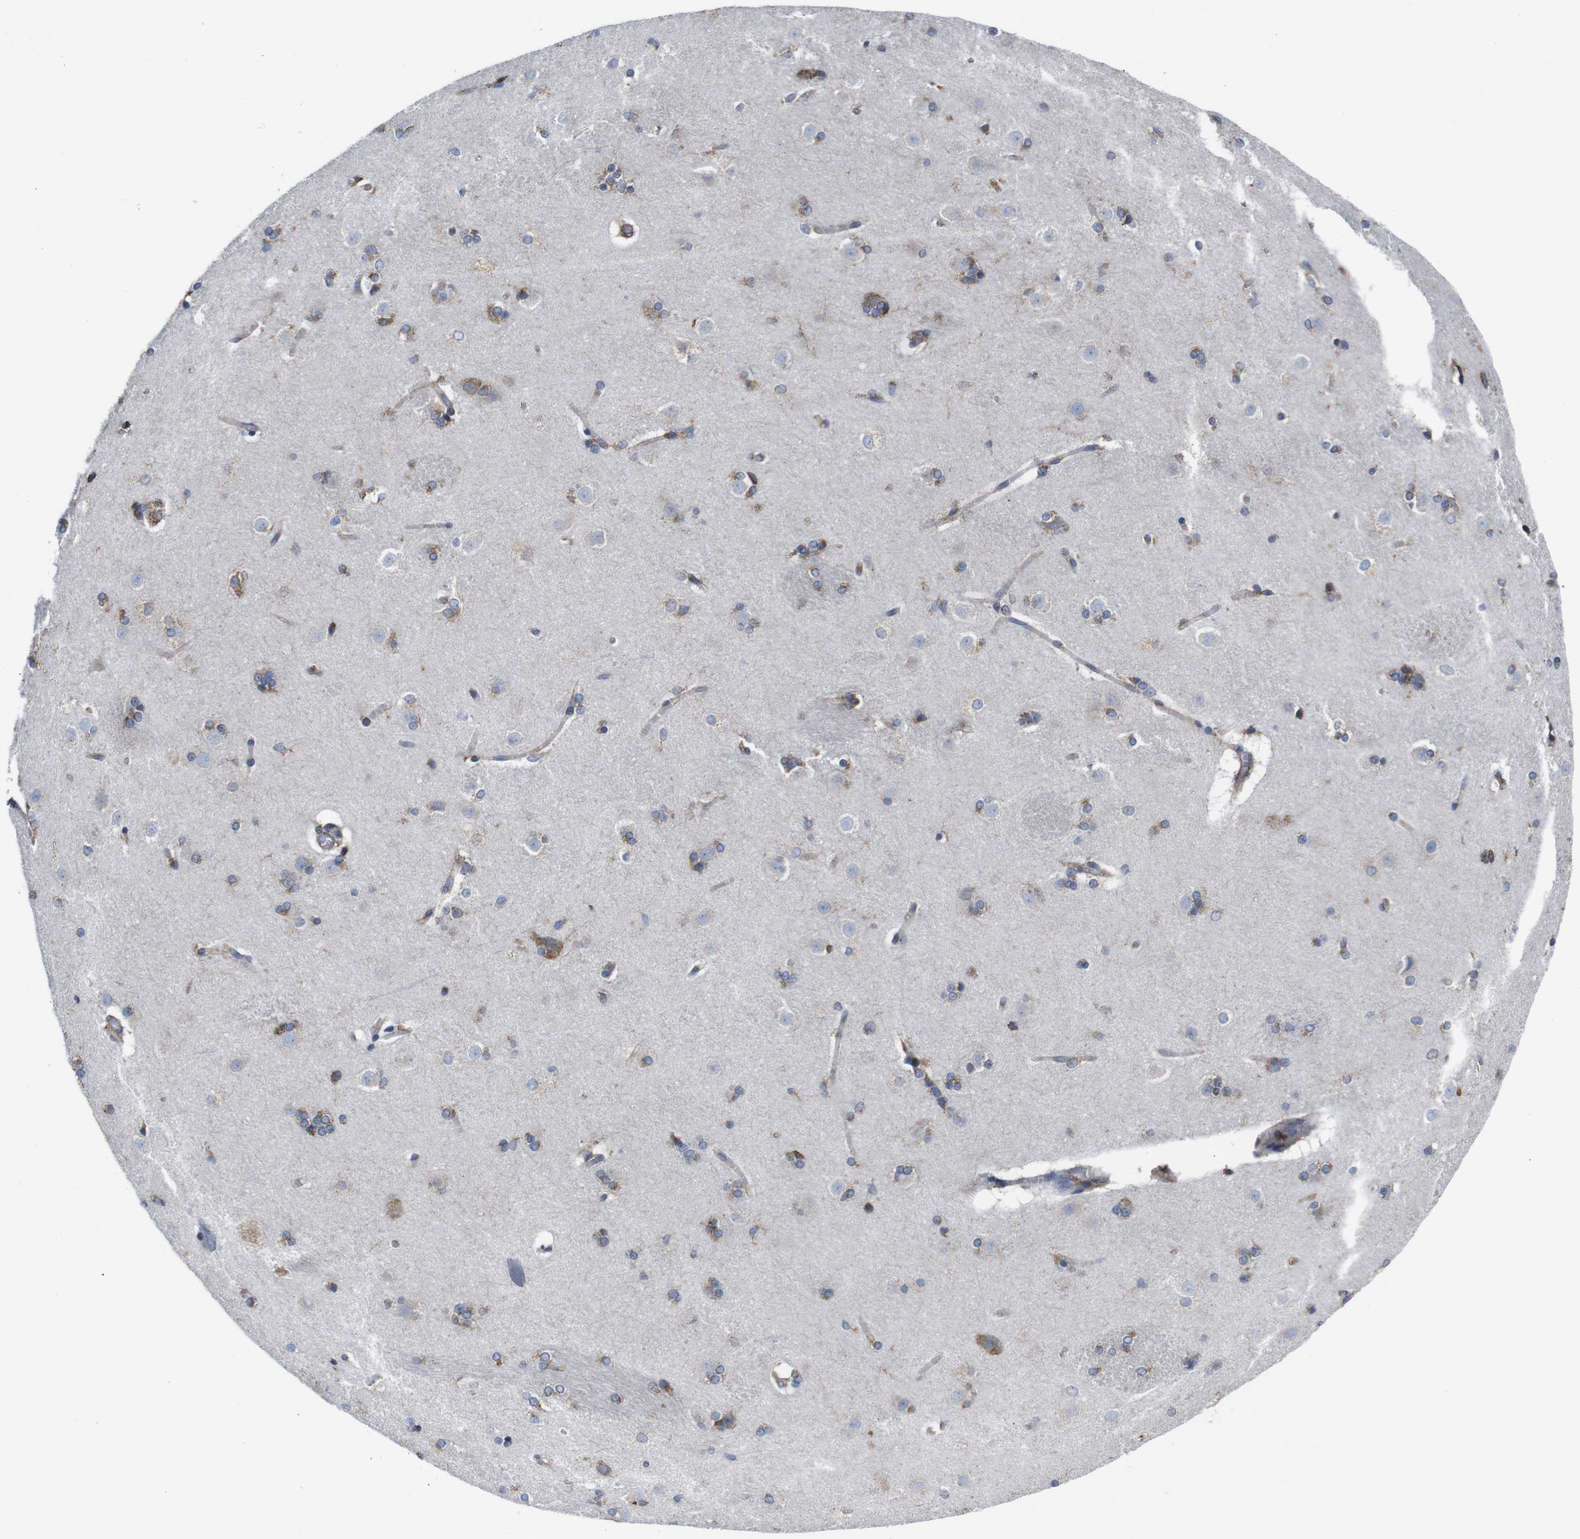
{"staining": {"intensity": "moderate", "quantity": ">75%", "location": "cytoplasmic/membranous"}, "tissue": "caudate", "cell_type": "Glial cells", "image_type": "normal", "snomed": [{"axis": "morphology", "description": "Normal tissue, NOS"}, {"axis": "topography", "description": "Lateral ventricle wall"}], "caption": "Caudate stained with immunohistochemistry displays moderate cytoplasmic/membranous staining in about >75% of glial cells.", "gene": "PPIB", "patient": {"sex": "female", "age": 19}}